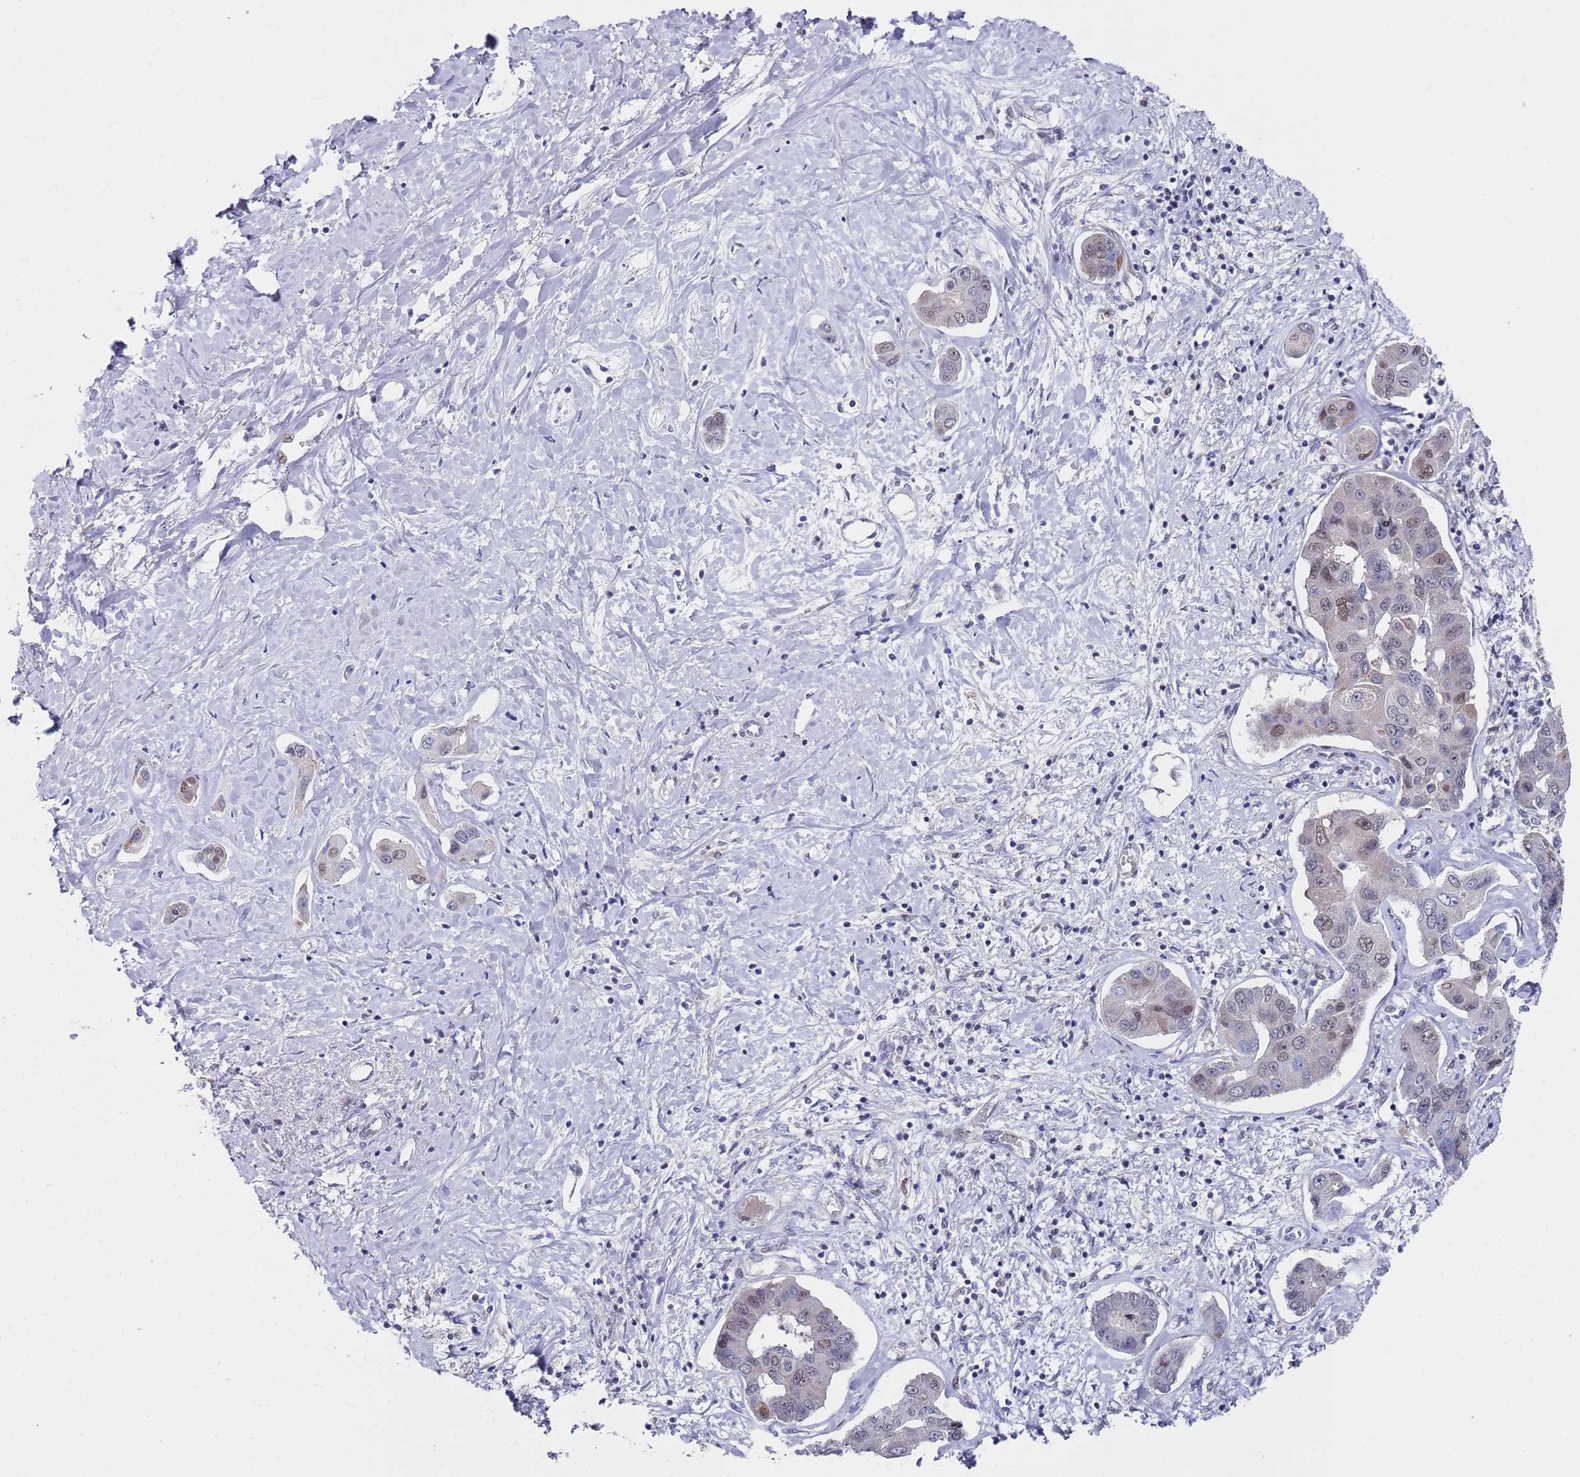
{"staining": {"intensity": "weak", "quantity": "25%-75%", "location": "nuclear"}, "tissue": "liver cancer", "cell_type": "Tumor cells", "image_type": "cancer", "snomed": [{"axis": "morphology", "description": "Cholangiocarcinoma"}, {"axis": "topography", "description": "Liver"}], "caption": "Liver cholangiocarcinoma stained with a brown dye displays weak nuclear positive expression in about 25%-75% of tumor cells.", "gene": "COPS6", "patient": {"sex": "male", "age": 59}}